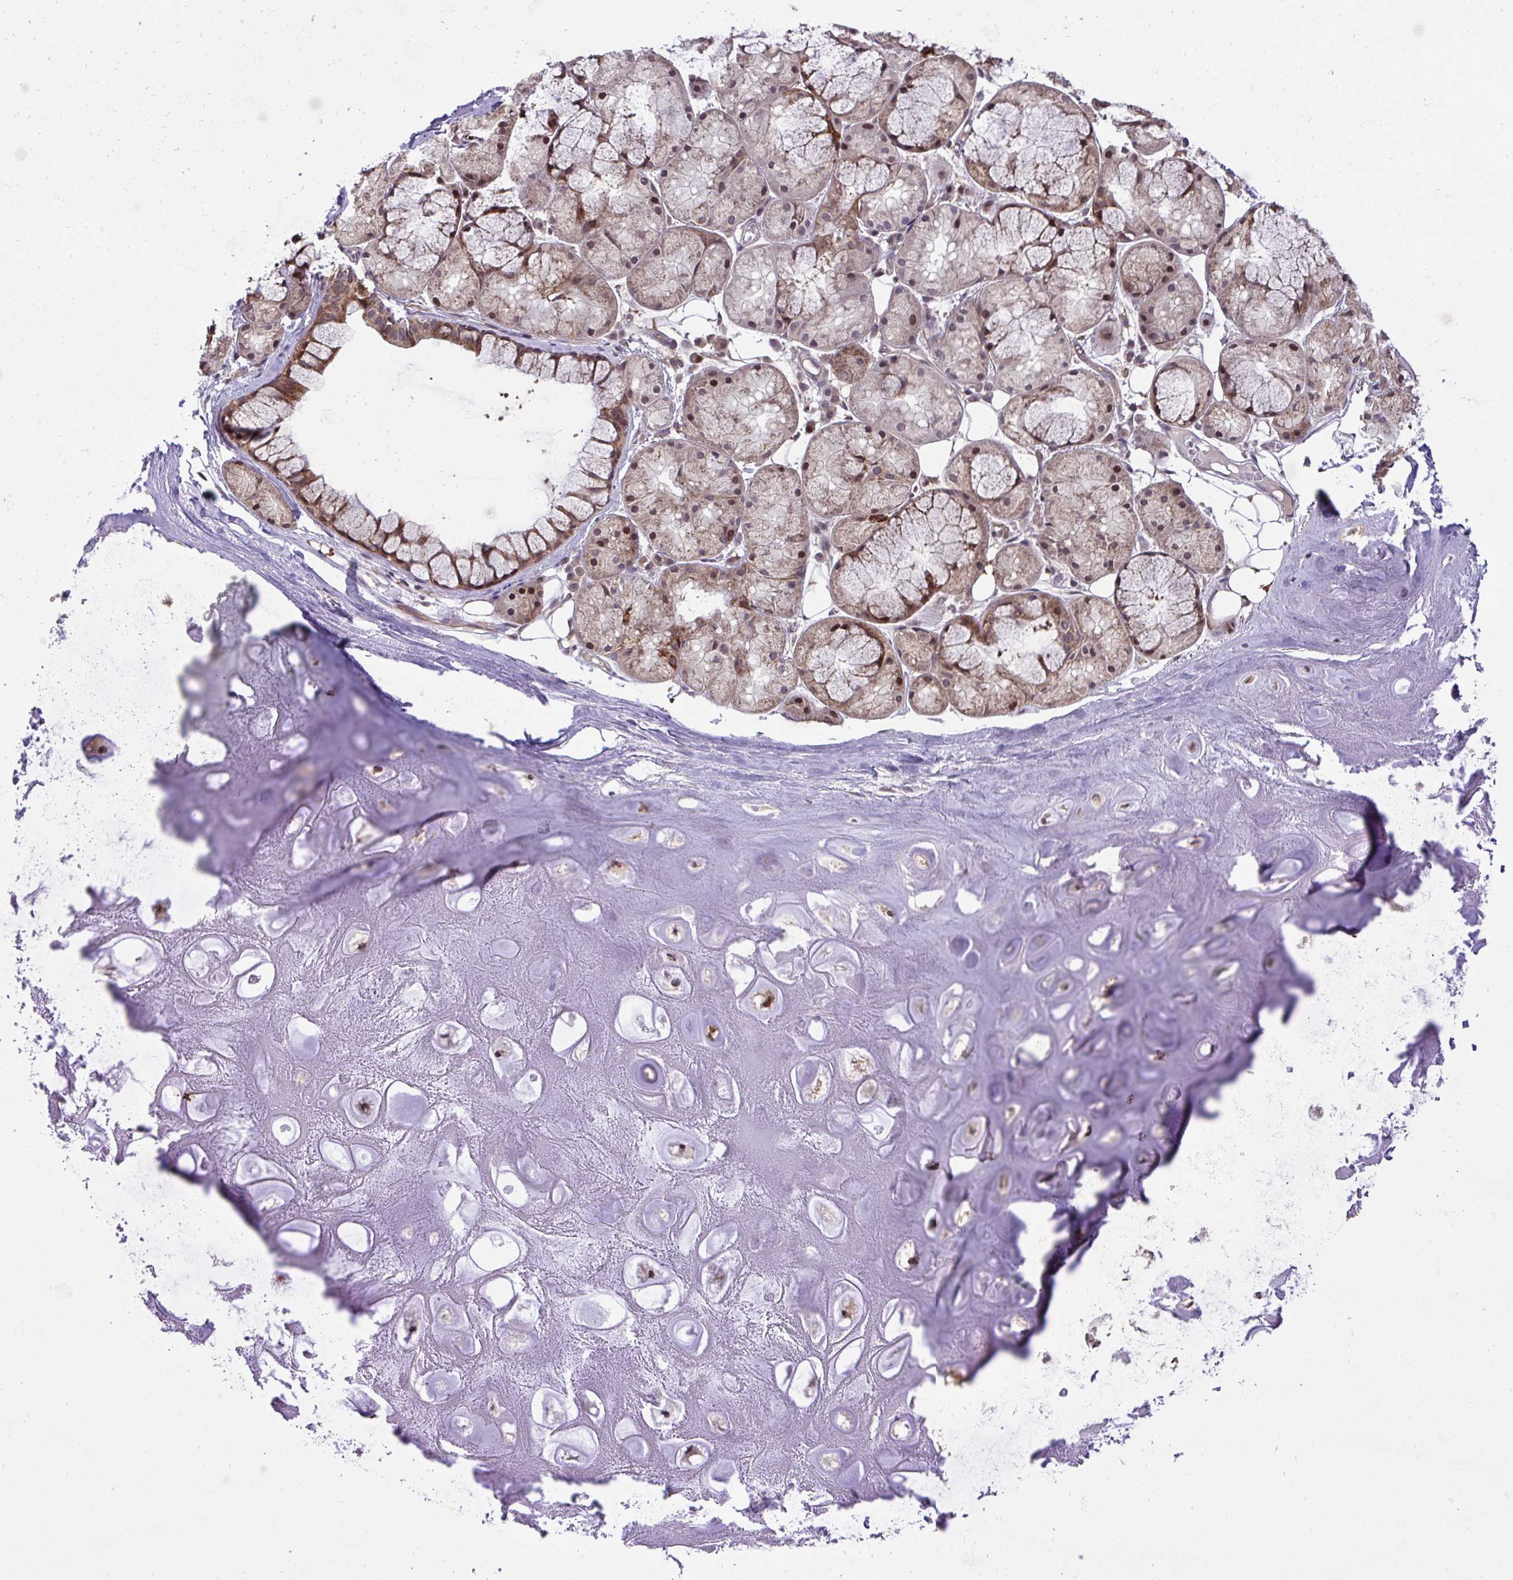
{"staining": {"intensity": "negative", "quantity": "none", "location": "none"}, "tissue": "adipose tissue", "cell_type": "Adipocytes", "image_type": "normal", "snomed": [{"axis": "morphology", "description": "Normal tissue, NOS"}, {"axis": "topography", "description": "Lymph node"}, {"axis": "topography", "description": "Cartilage tissue"}, {"axis": "topography", "description": "Nasopharynx"}], "caption": "Image shows no significant protein expression in adipocytes of normal adipose tissue. The staining was performed using DAB (3,3'-diaminobenzidine) to visualize the protein expression in brown, while the nuclei were stained in blue with hematoxylin (Magnification: 20x).", "gene": "RDH14", "patient": {"sex": "male", "age": 63}}